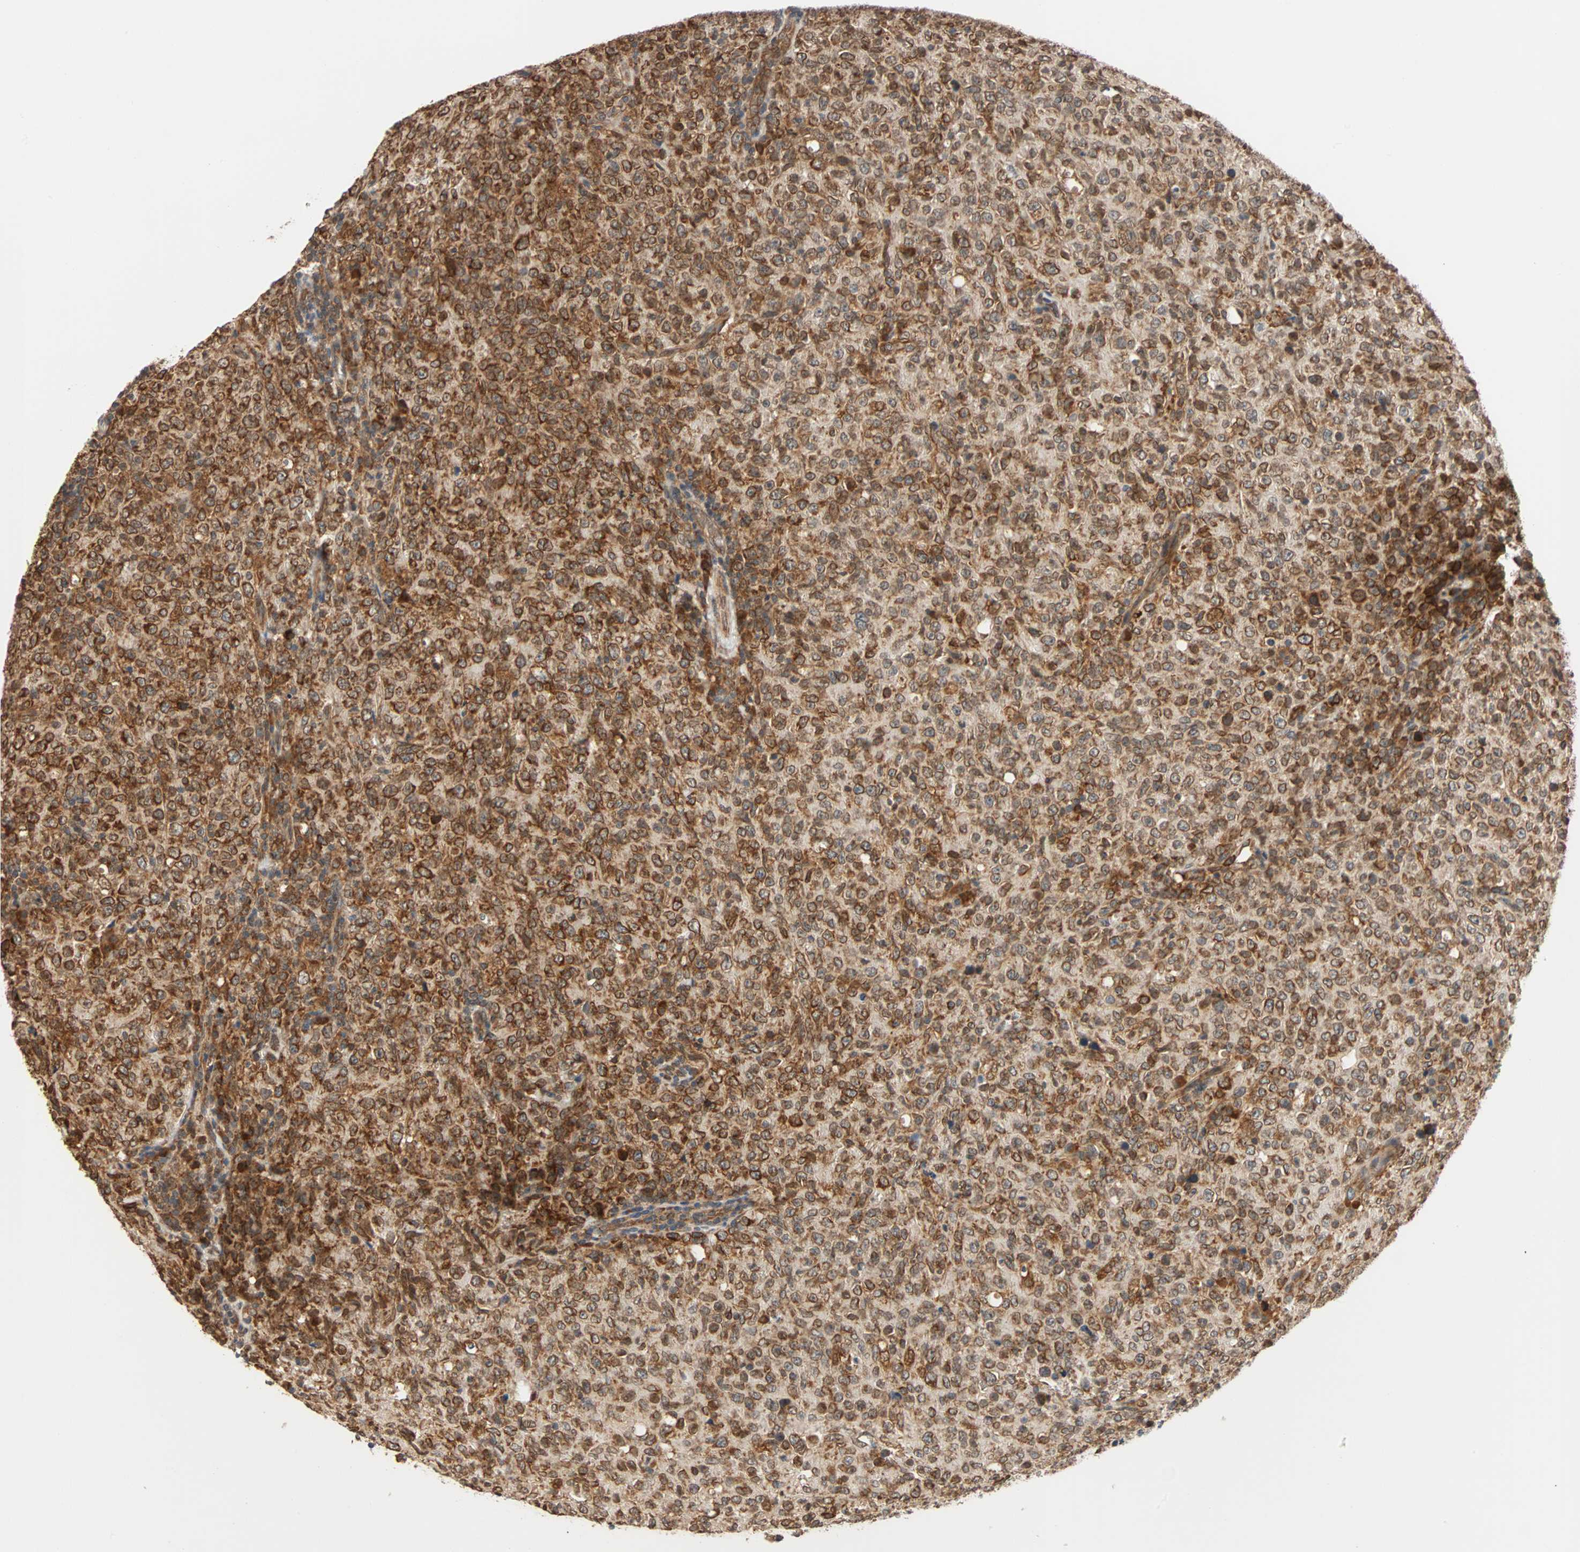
{"staining": {"intensity": "strong", "quantity": ">75%", "location": "cytoplasmic/membranous"}, "tissue": "lymphoma", "cell_type": "Tumor cells", "image_type": "cancer", "snomed": [{"axis": "morphology", "description": "Malignant lymphoma, non-Hodgkin's type, High grade"}, {"axis": "topography", "description": "Tonsil"}], "caption": "A photomicrograph of lymphoma stained for a protein displays strong cytoplasmic/membranous brown staining in tumor cells.", "gene": "AUP1", "patient": {"sex": "female", "age": 36}}